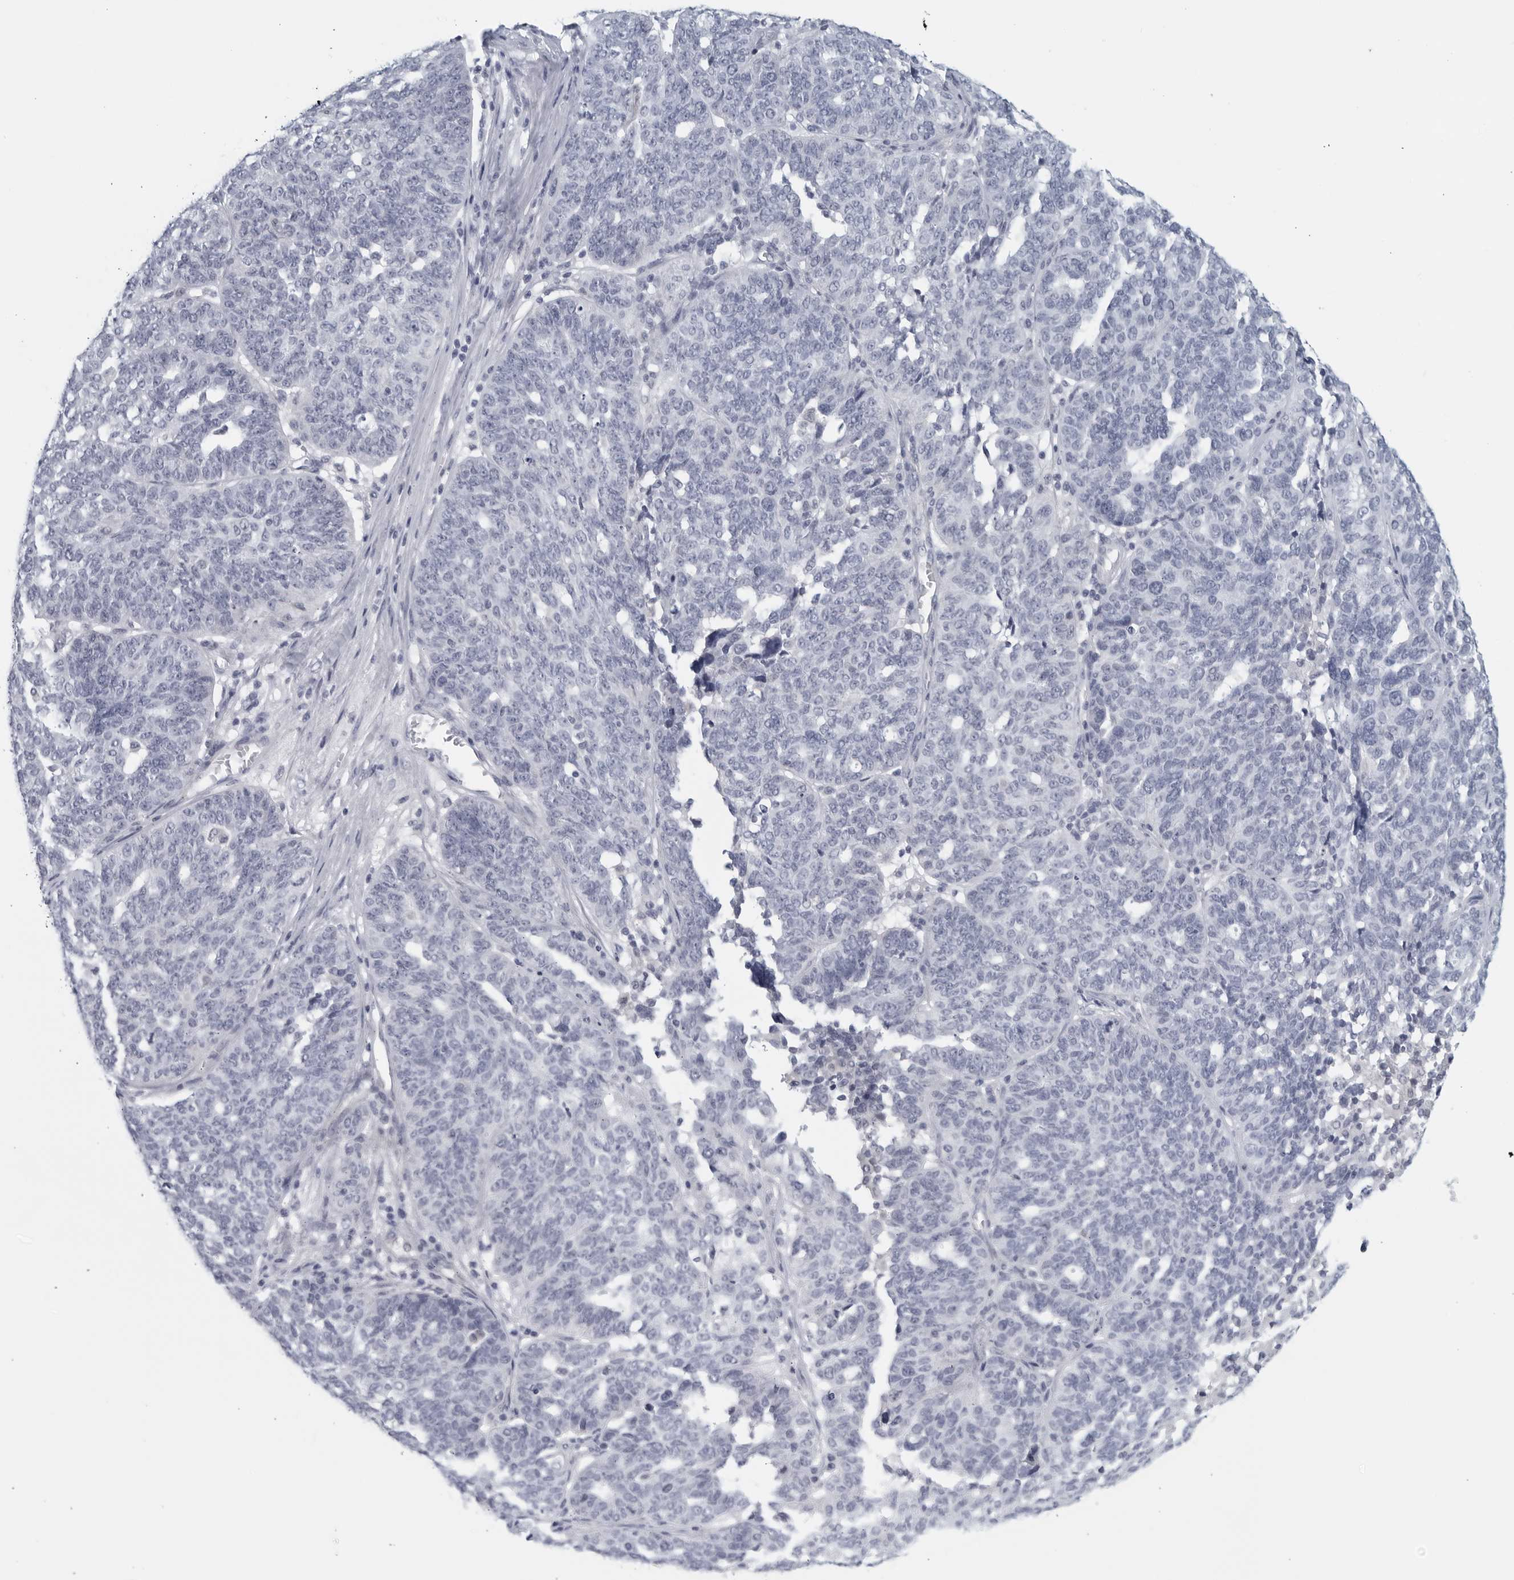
{"staining": {"intensity": "negative", "quantity": "none", "location": "none"}, "tissue": "ovarian cancer", "cell_type": "Tumor cells", "image_type": "cancer", "snomed": [{"axis": "morphology", "description": "Cystadenocarcinoma, serous, NOS"}, {"axis": "topography", "description": "Ovary"}], "caption": "Immunohistochemical staining of ovarian cancer (serous cystadenocarcinoma) reveals no significant staining in tumor cells.", "gene": "MATN1", "patient": {"sex": "female", "age": 59}}